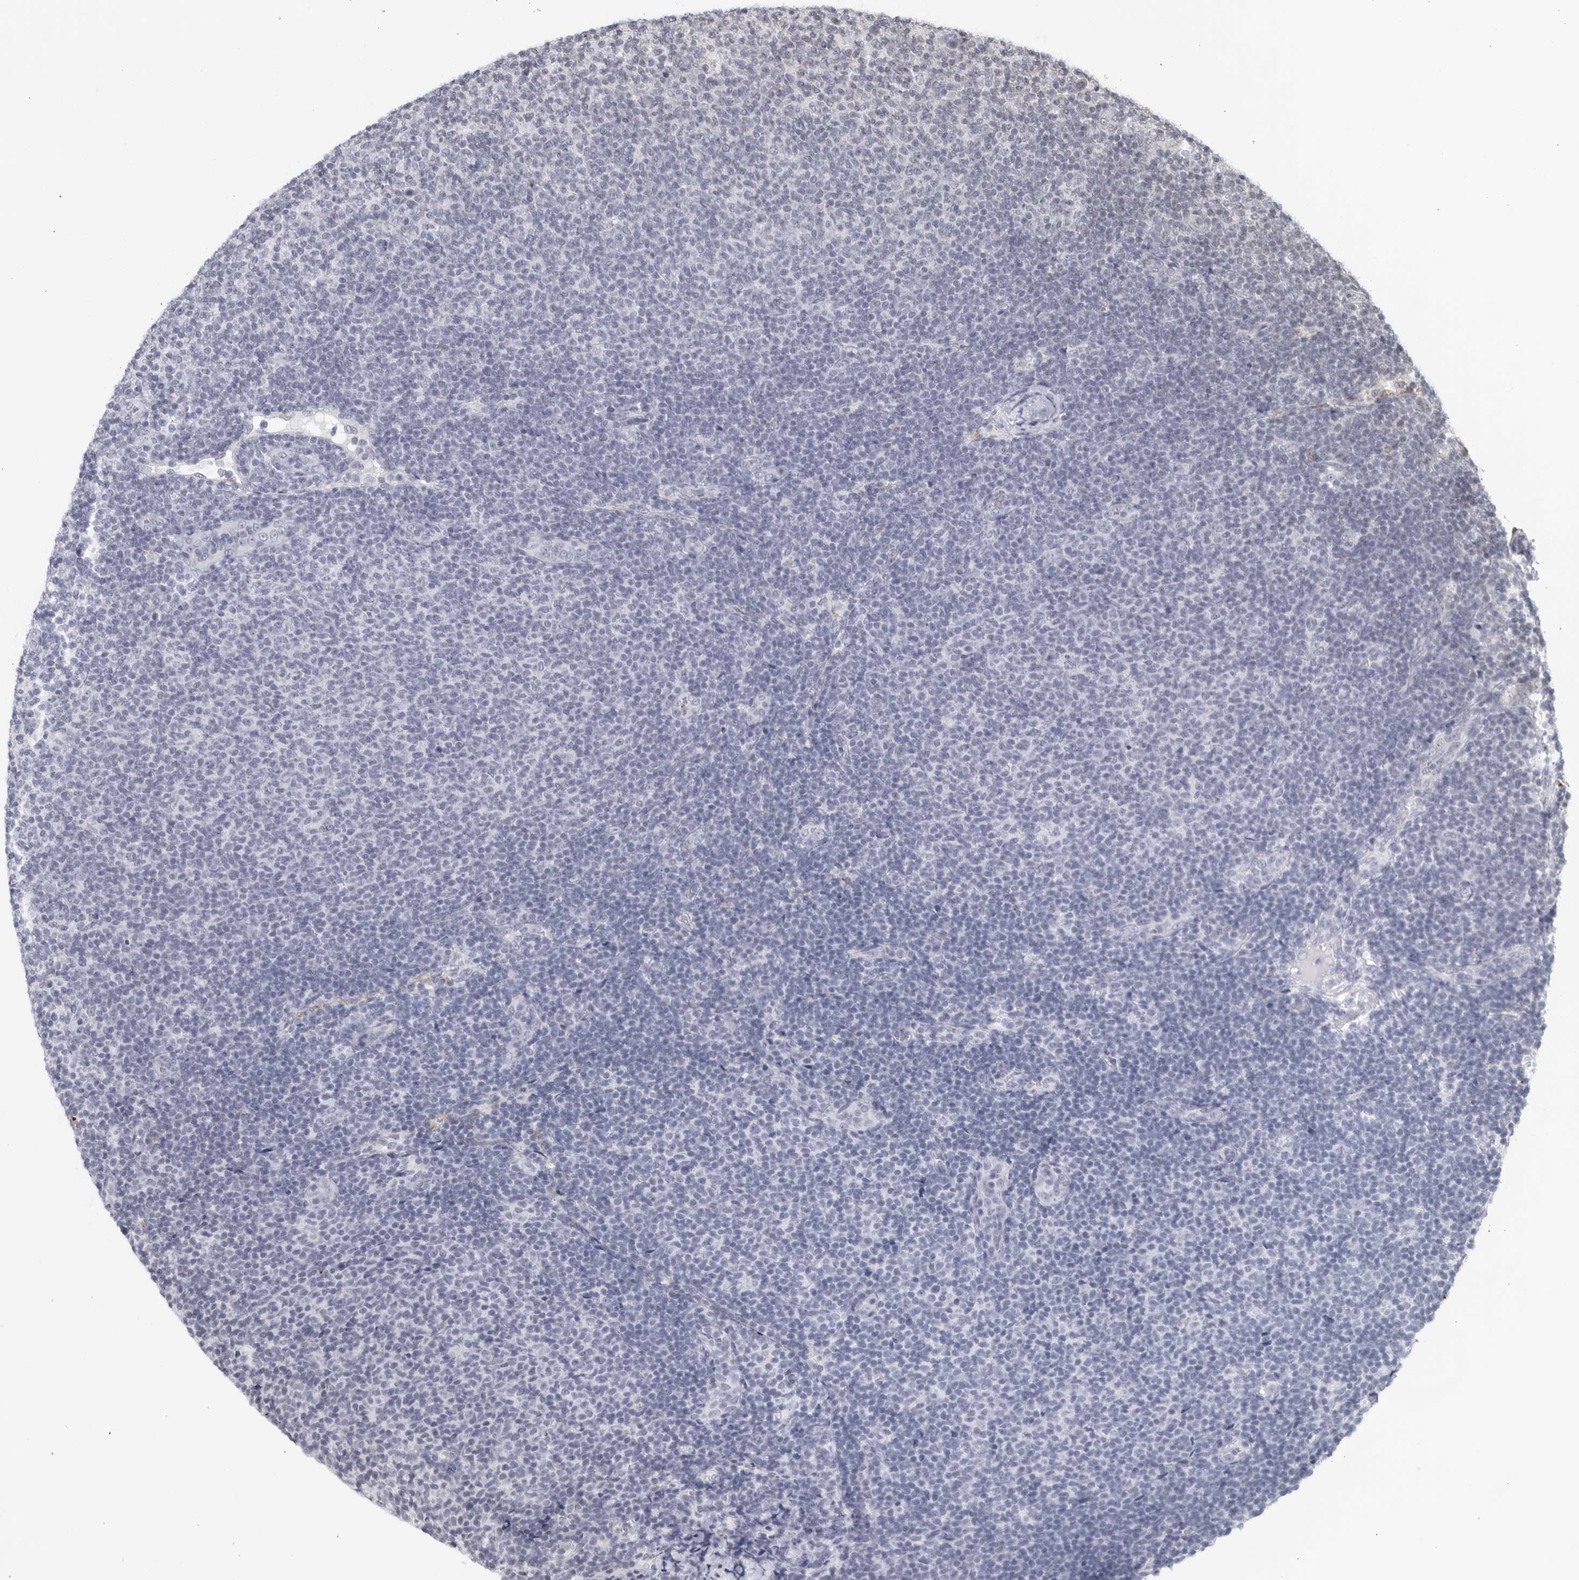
{"staining": {"intensity": "negative", "quantity": "none", "location": "none"}, "tissue": "lymphoma", "cell_type": "Tumor cells", "image_type": "cancer", "snomed": [{"axis": "morphology", "description": "Malignant lymphoma, non-Hodgkin's type, Low grade"}, {"axis": "topography", "description": "Lymph node"}], "caption": "DAB immunohistochemical staining of lymphoma displays no significant positivity in tumor cells.", "gene": "RAB11FIP3", "patient": {"sex": "male", "age": 66}}